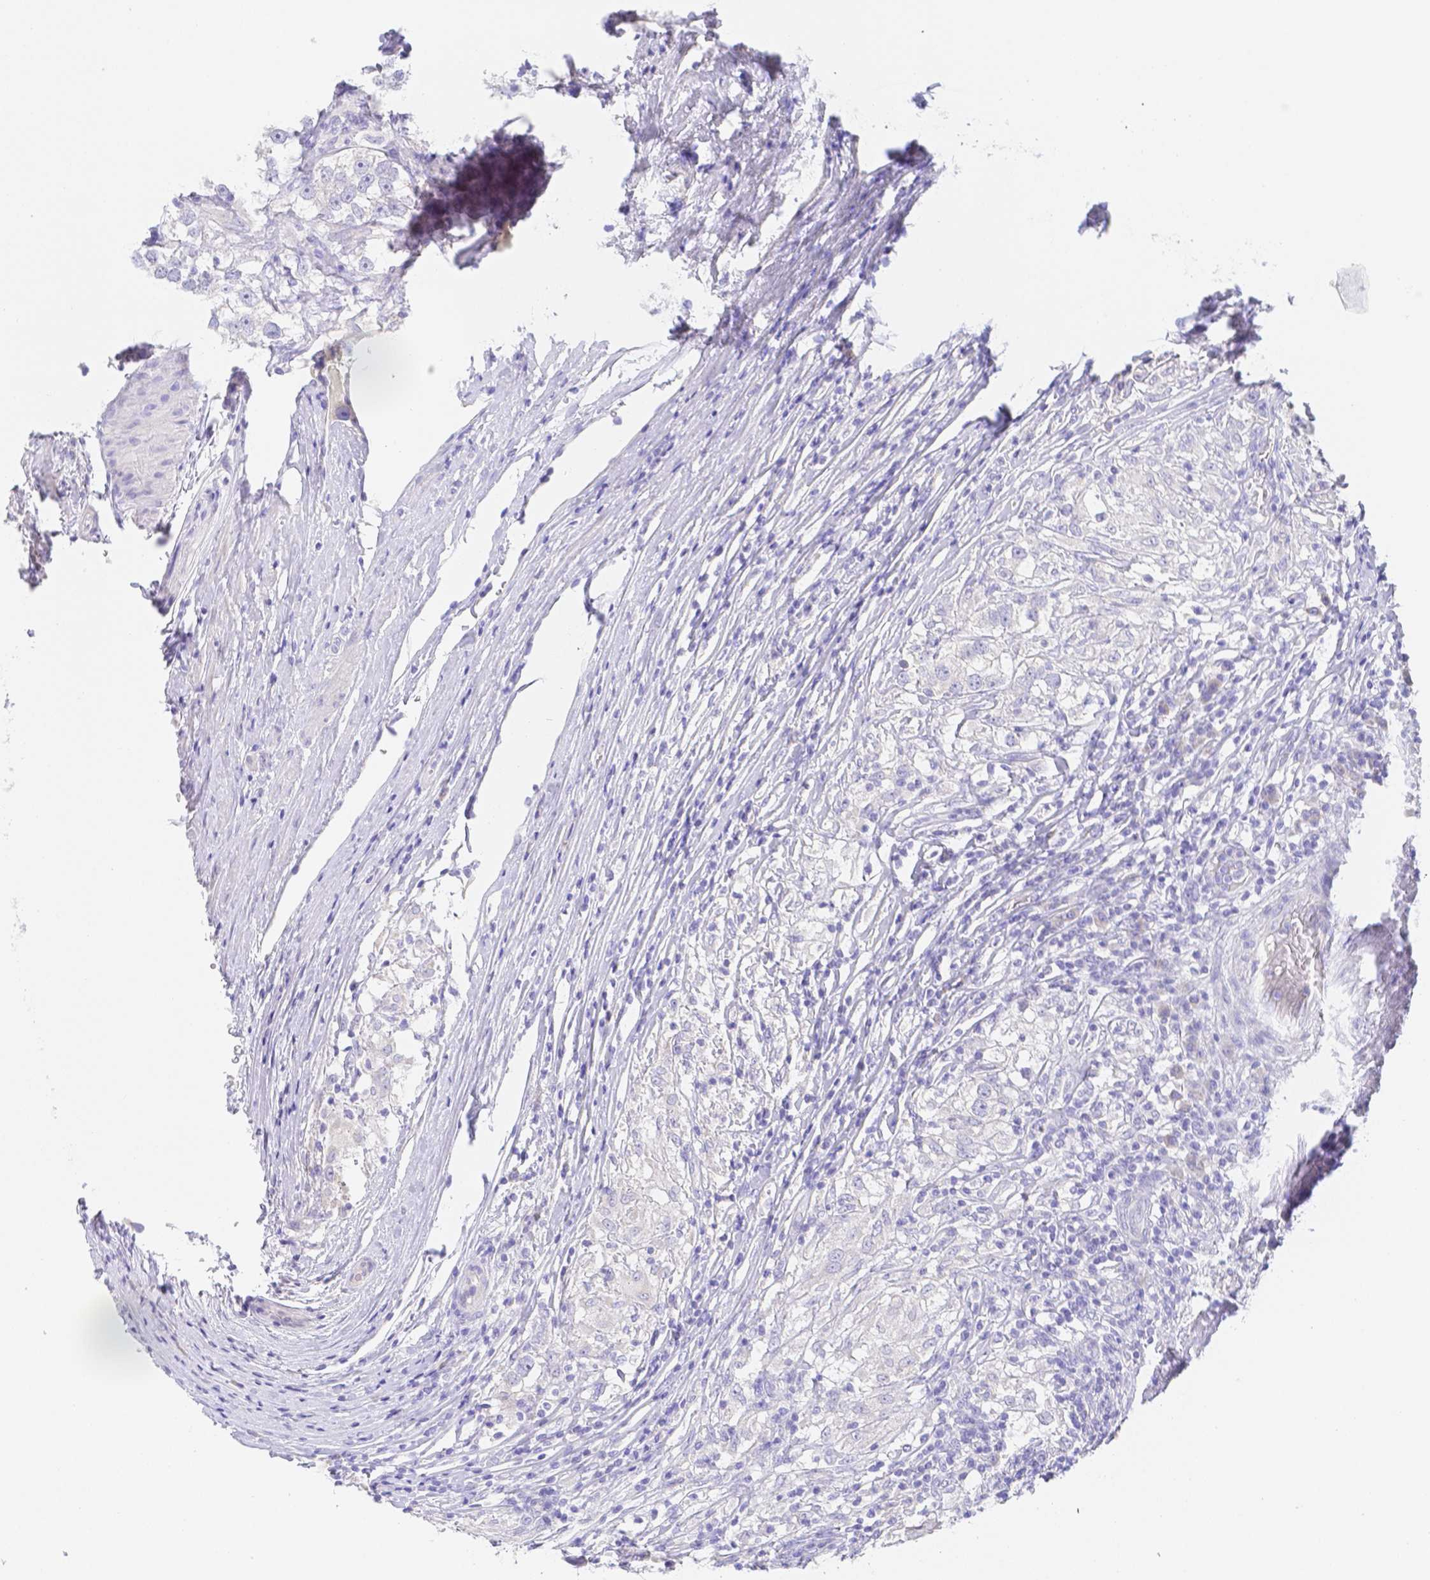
{"staining": {"intensity": "negative", "quantity": "none", "location": "none"}, "tissue": "testis cancer", "cell_type": "Tumor cells", "image_type": "cancer", "snomed": [{"axis": "morphology", "description": "Seminoma, NOS"}, {"axis": "topography", "description": "Testis"}], "caption": "A histopathology image of human testis seminoma is negative for staining in tumor cells.", "gene": "ZG16B", "patient": {"sex": "male", "age": 46}}